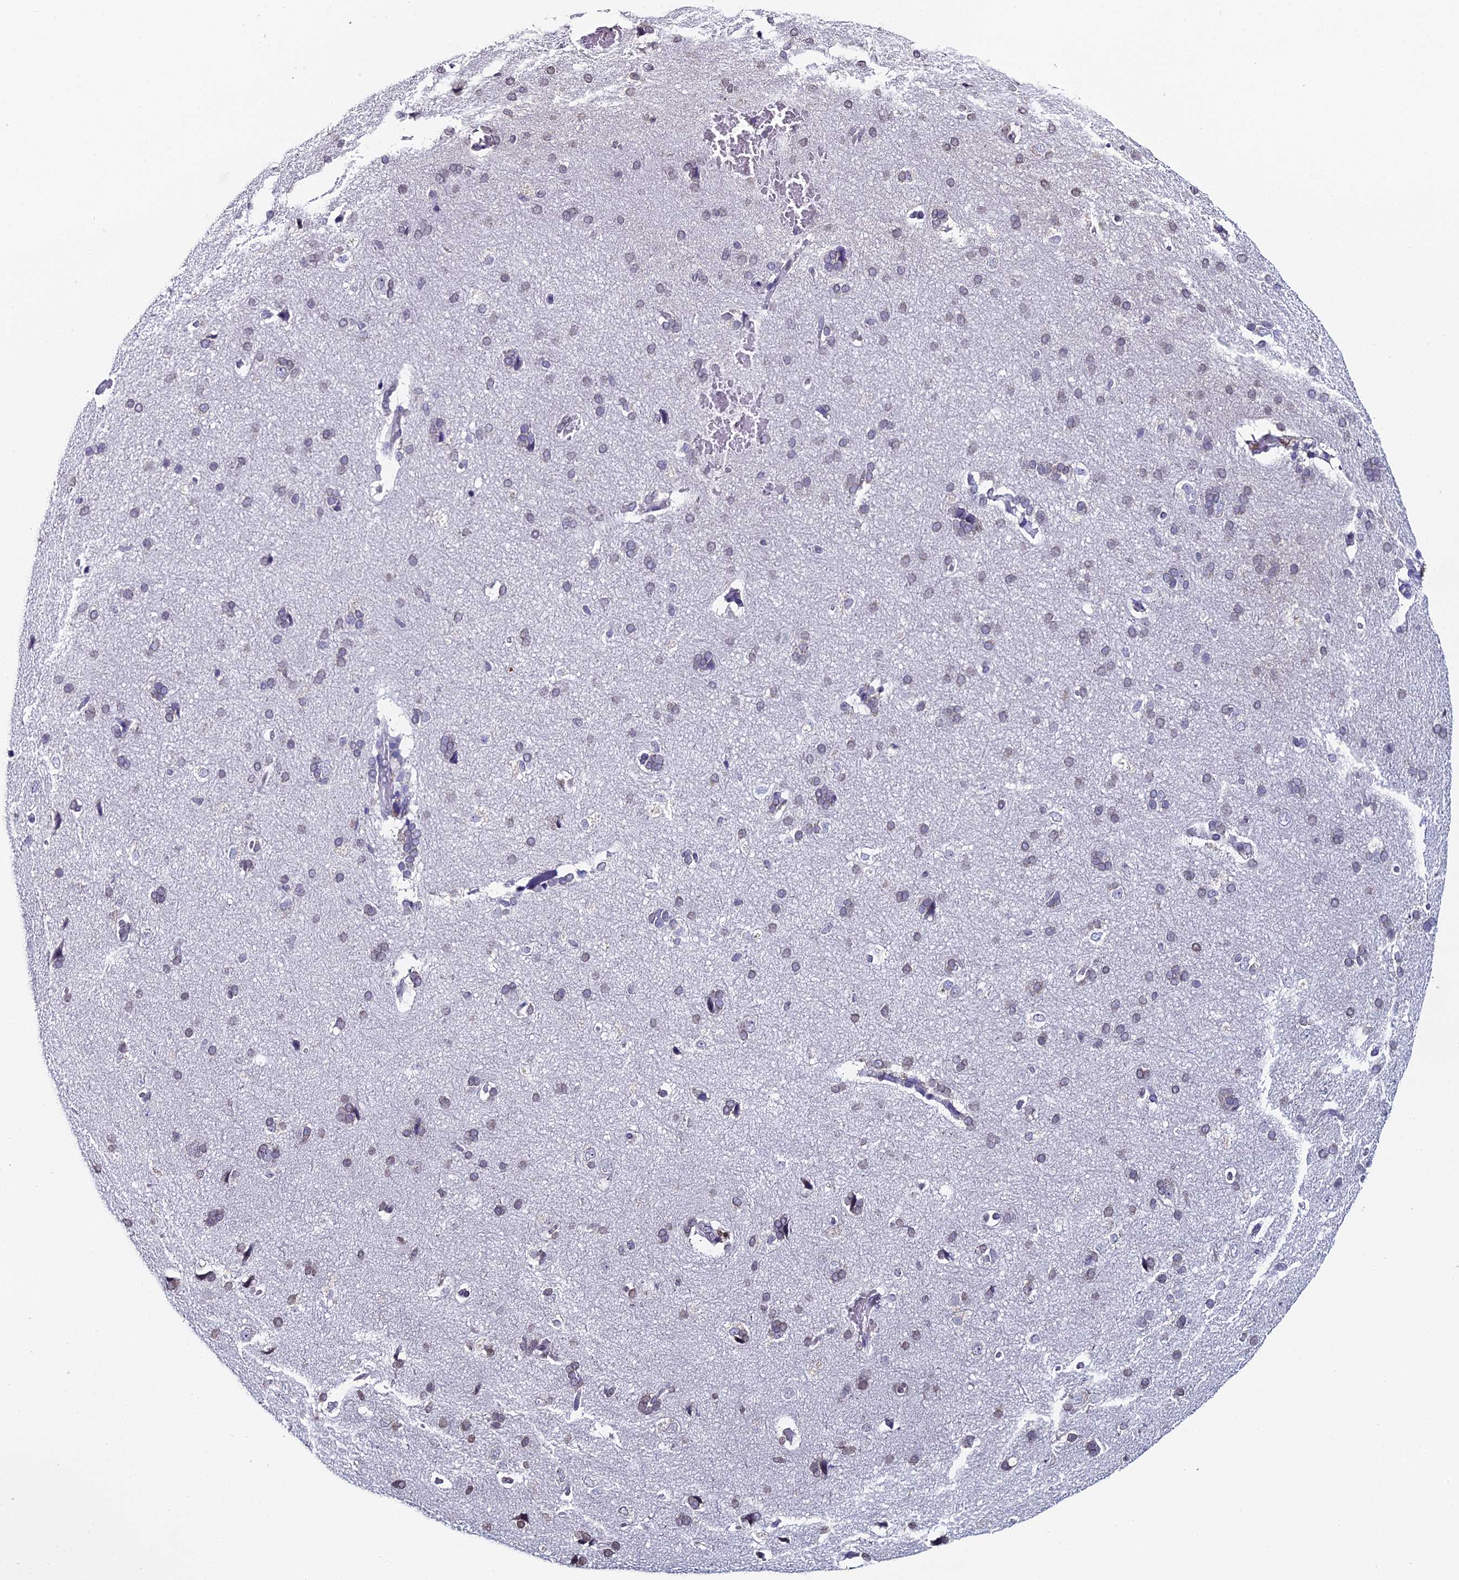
{"staining": {"intensity": "negative", "quantity": "none", "location": "none"}, "tissue": "cerebral cortex", "cell_type": "Endothelial cells", "image_type": "normal", "snomed": [{"axis": "morphology", "description": "Normal tissue, NOS"}, {"axis": "topography", "description": "Cerebral cortex"}], "caption": "There is no significant staining in endothelial cells of cerebral cortex. (DAB (3,3'-diaminobenzidine) immunohistochemistry (IHC) with hematoxylin counter stain).", "gene": "PRR22", "patient": {"sex": "male", "age": 62}}